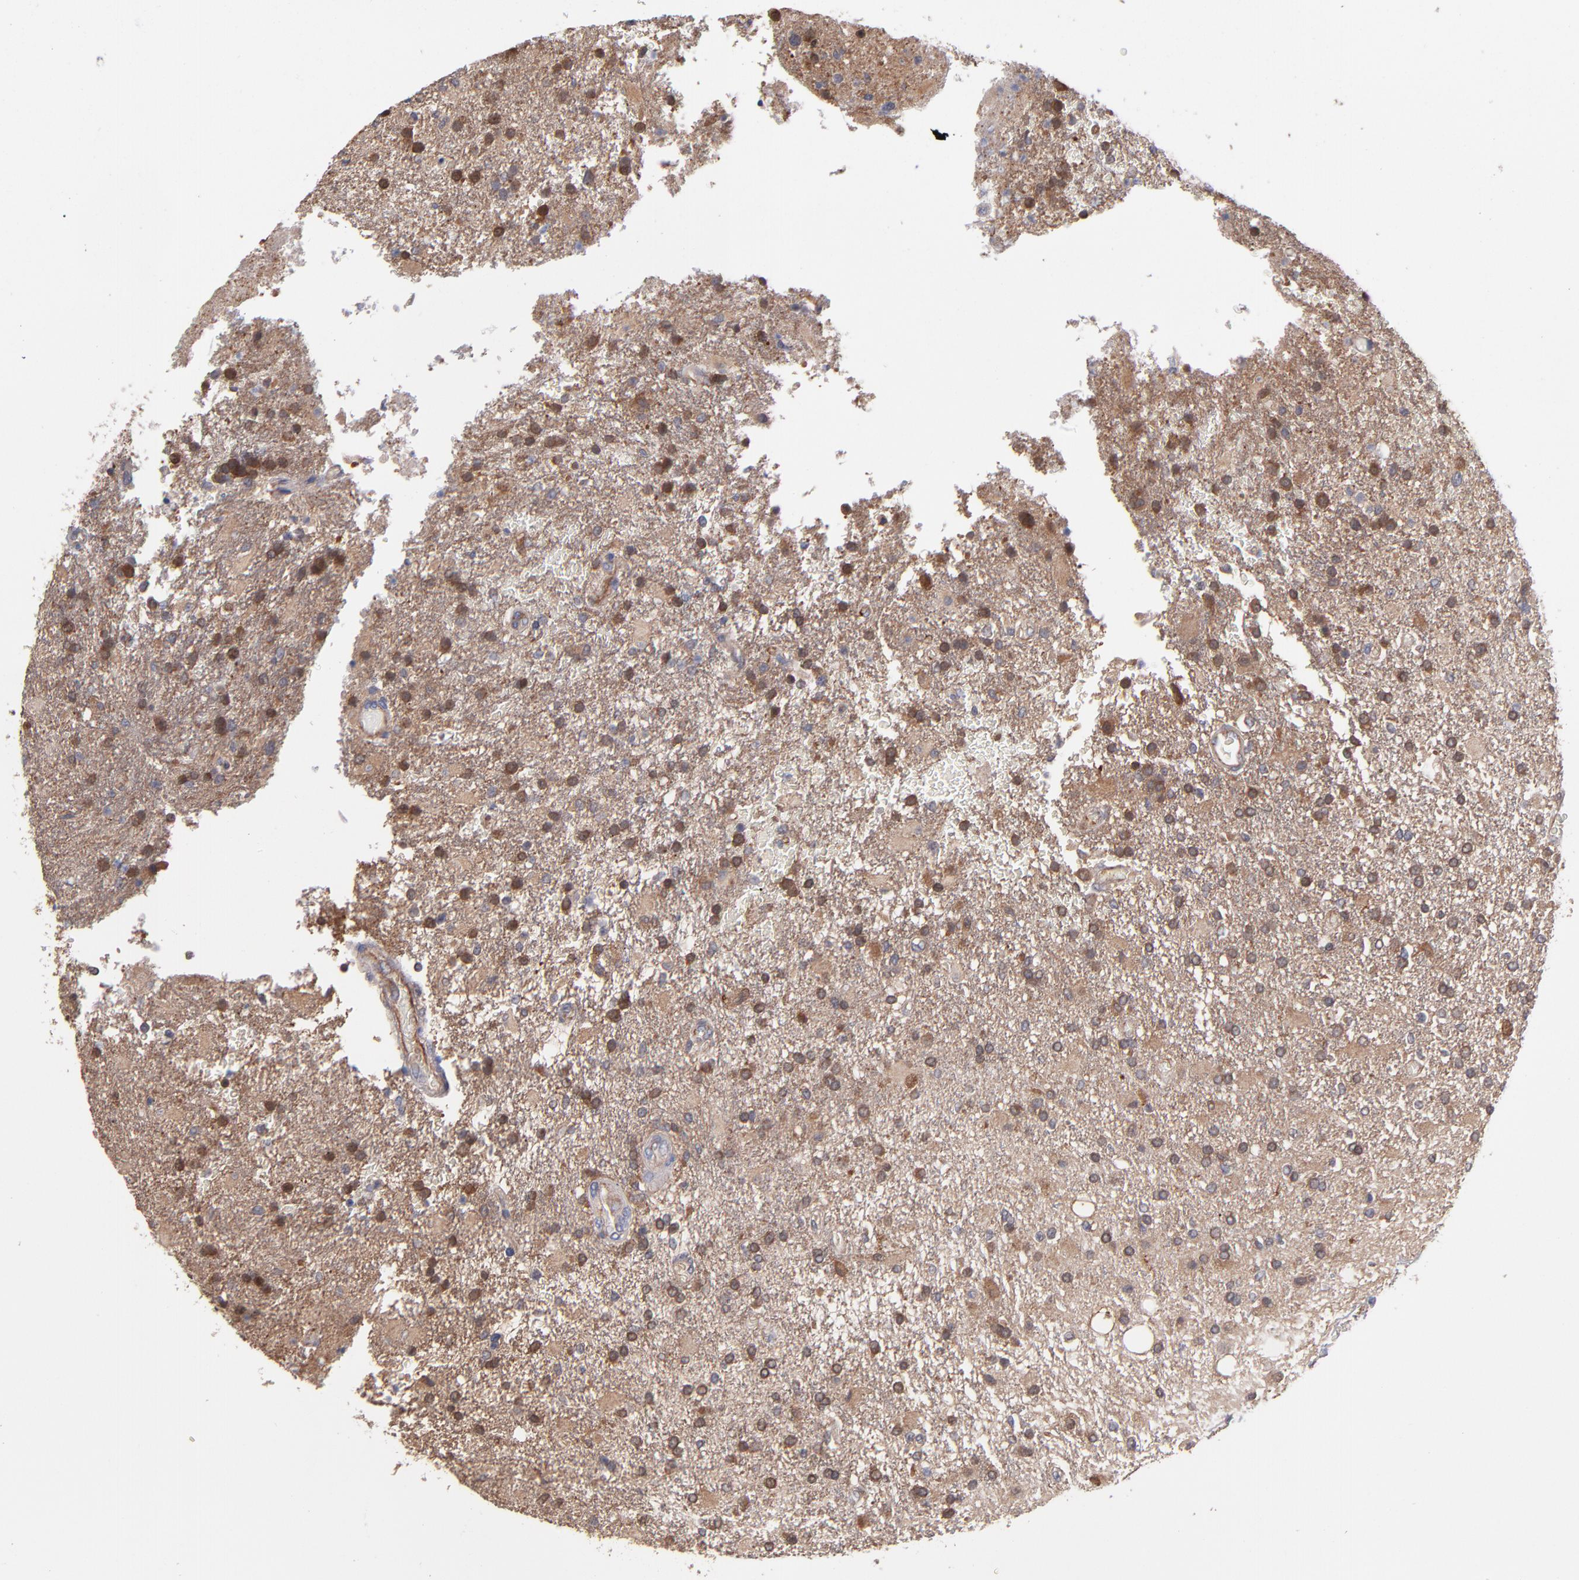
{"staining": {"intensity": "moderate", "quantity": ">75%", "location": "cytoplasmic/membranous"}, "tissue": "glioma", "cell_type": "Tumor cells", "image_type": "cancer", "snomed": [{"axis": "morphology", "description": "Glioma, malignant, High grade"}, {"axis": "topography", "description": "Cerebral cortex"}], "caption": "About >75% of tumor cells in human glioma reveal moderate cytoplasmic/membranous protein expression as visualized by brown immunohistochemical staining.", "gene": "GMFG", "patient": {"sex": "male", "age": 79}}